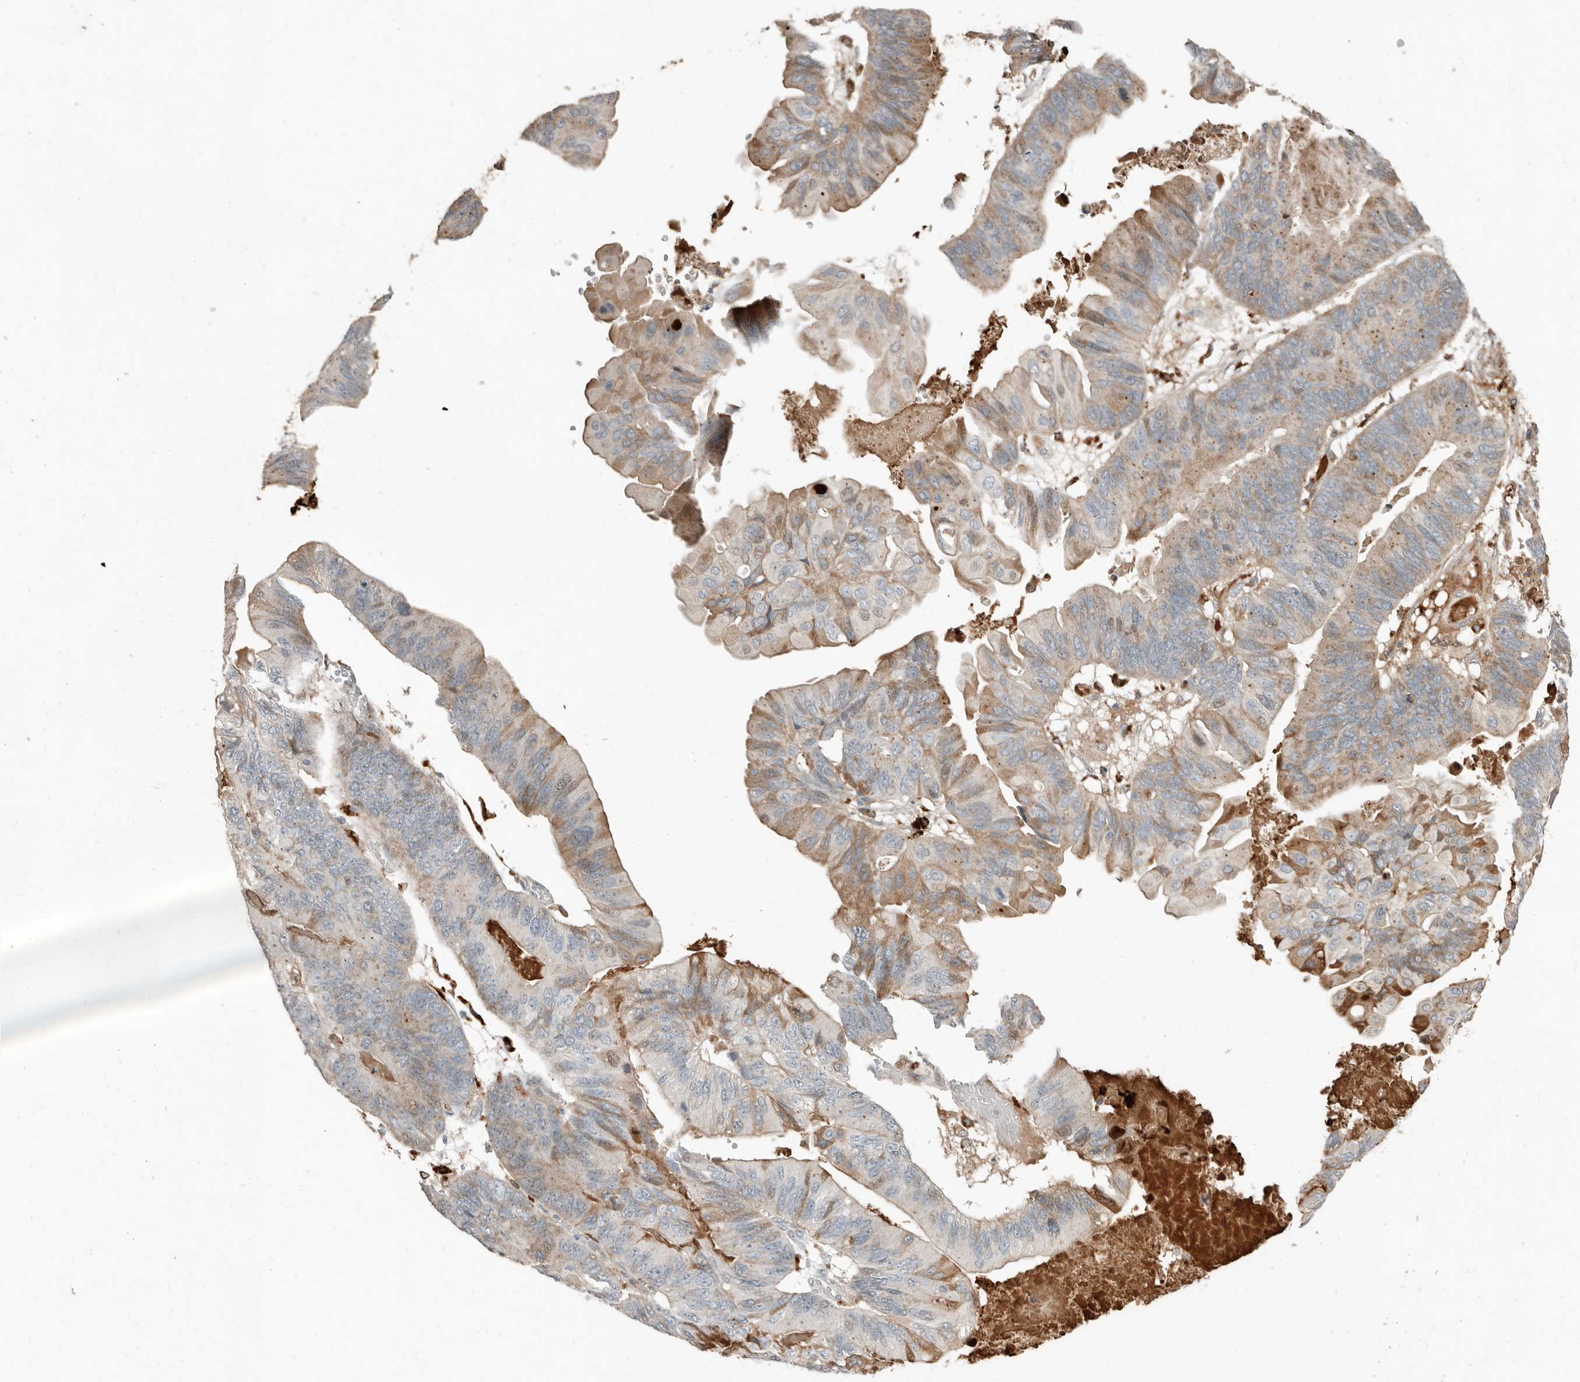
{"staining": {"intensity": "moderate", "quantity": "25%-75%", "location": "cytoplasmic/membranous"}, "tissue": "ovarian cancer", "cell_type": "Tumor cells", "image_type": "cancer", "snomed": [{"axis": "morphology", "description": "Cystadenocarcinoma, mucinous, NOS"}, {"axis": "topography", "description": "Ovary"}], "caption": "A micrograph of ovarian cancer stained for a protein exhibits moderate cytoplasmic/membranous brown staining in tumor cells.", "gene": "KLHL38", "patient": {"sex": "female", "age": 61}}